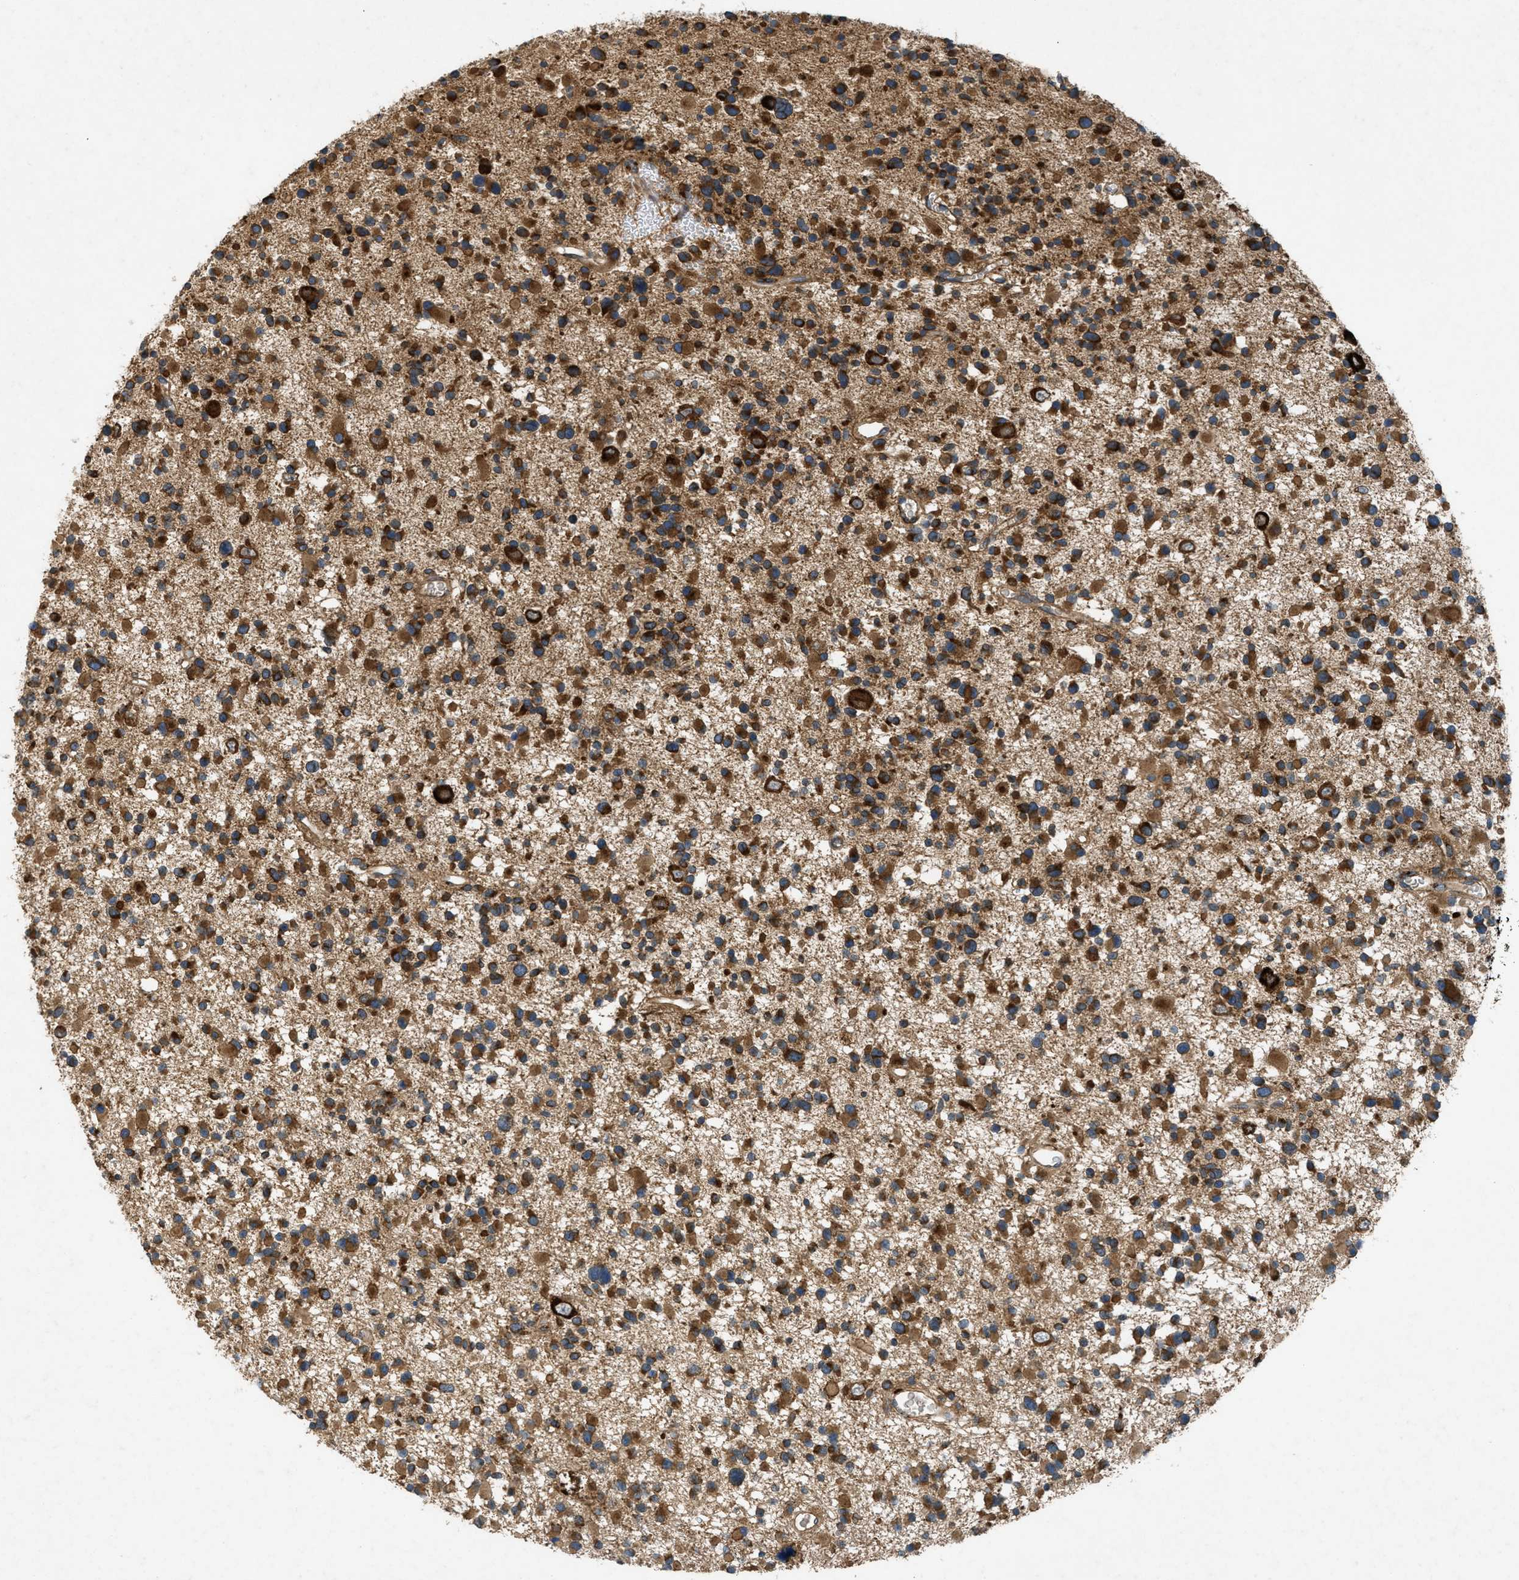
{"staining": {"intensity": "strong", "quantity": ">75%", "location": "cytoplasmic/membranous"}, "tissue": "glioma", "cell_type": "Tumor cells", "image_type": "cancer", "snomed": [{"axis": "morphology", "description": "Glioma, malignant, Low grade"}, {"axis": "topography", "description": "Brain"}], "caption": "This is an image of immunohistochemistry (IHC) staining of malignant glioma (low-grade), which shows strong positivity in the cytoplasmic/membranous of tumor cells.", "gene": "PCDH18", "patient": {"sex": "female", "age": 22}}